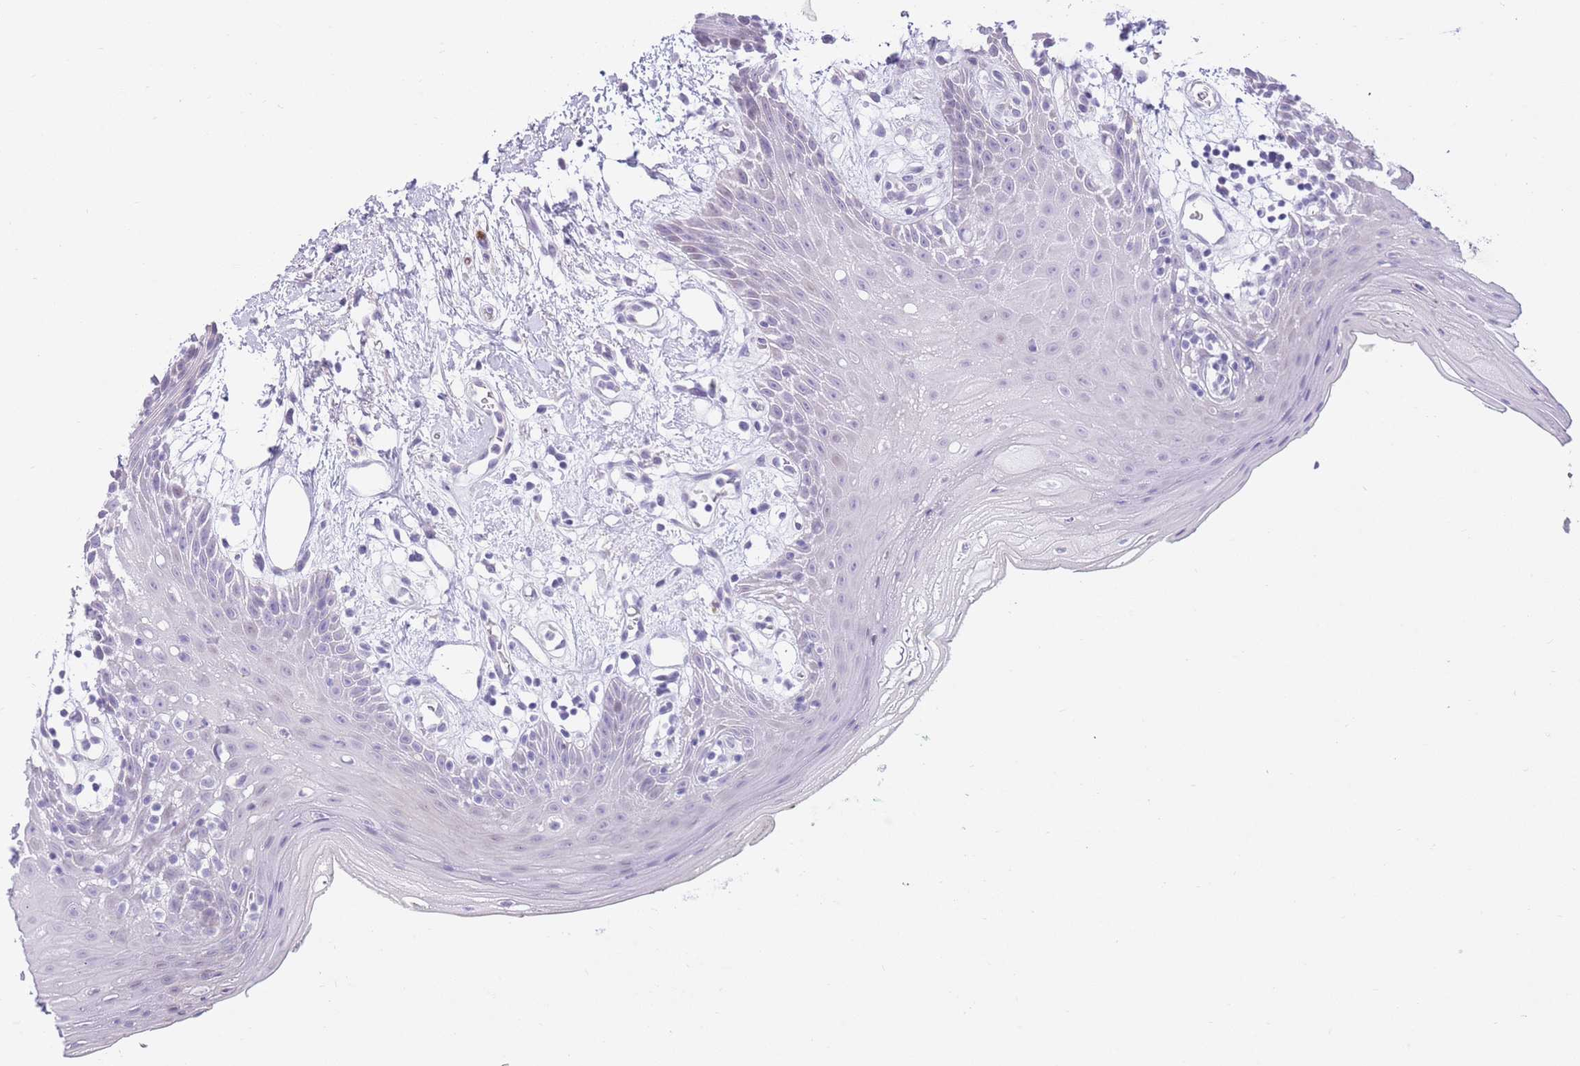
{"staining": {"intensity": "negative", "quantity": "none", "location": "none"}, "tissue": "oral mucosa", "cell_type": "Squamous epithelial cells", "image_type": "normal", "snomed": [{"axis": "morphology", "description": "Normal tissue, NOS"}, {"axis": "topography", "description": "Oral tissue"}, {"axis": "topography", "description": "Tounge, NOS"}], "caption": "The histopathology image exhibits no staining of squamous epithelial cells in normal oral mucosa. (DAB (3,3'-diaminobenzidine) IHC, high magnification).", "gene": "WDR70", "patient": {"sex": "female", "age": 59}}